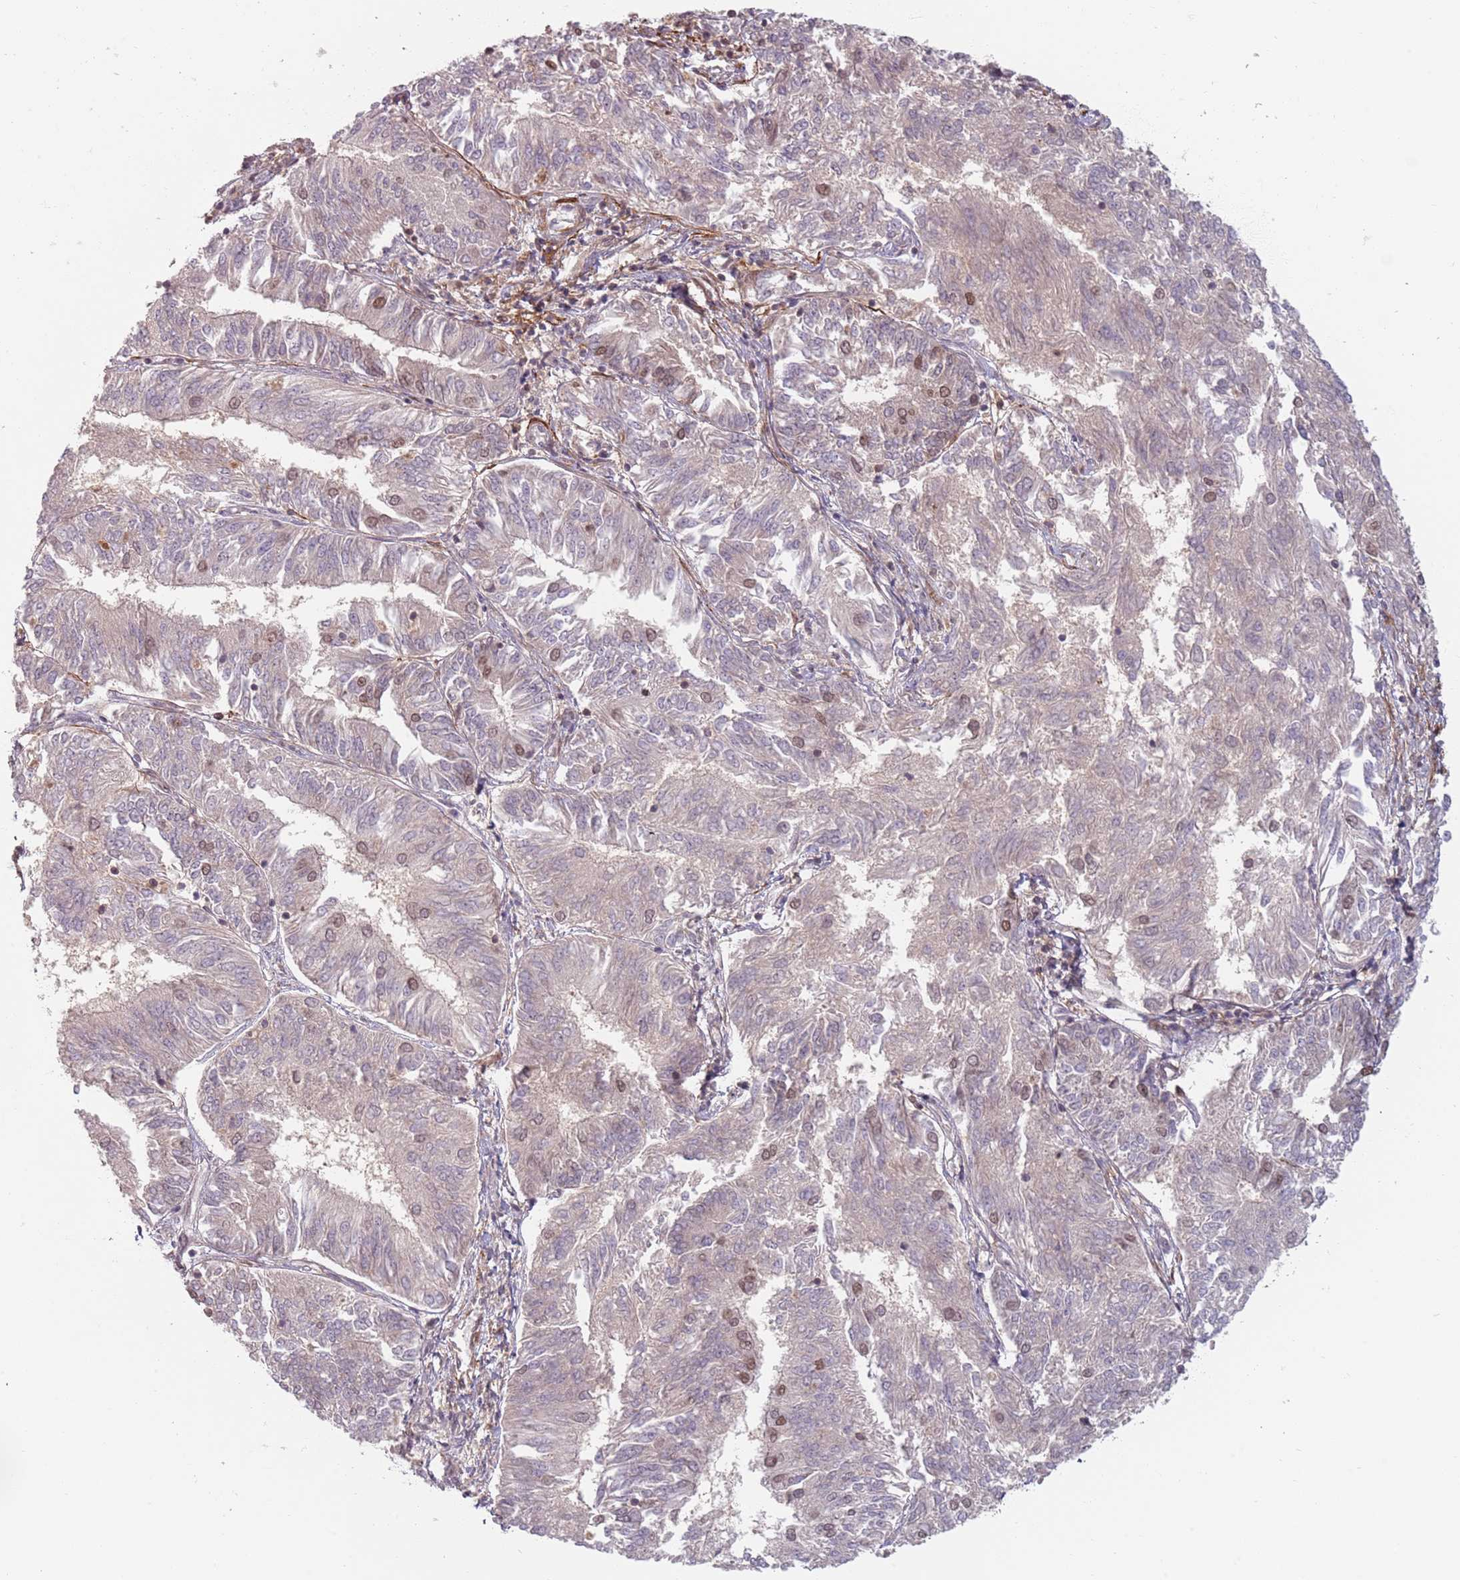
{"staining": {"intensity": "weak", "quantity": "<25%", "location": "nuclear"}, "tissue": "endometrial cancer", "cell_type": "Tumor cells", "image_type": "cancer", "snomed": [{"axis": "morphology", "description": "Adenocarcinoma, NOS"}, {"axis": "topography", "description": "Endometrium"}], "caption": "The micrograph reveals no staining of tumor cells in endometrial cancer. Brightfield microscopy of immunohistochemistry stained with DAB (3,3'-diaminobenzidine) (brown) and hematoxylin (blue), captured at high magnification.", "gene": "NUP50", "patient": {"sex": "female", "age": 58}}